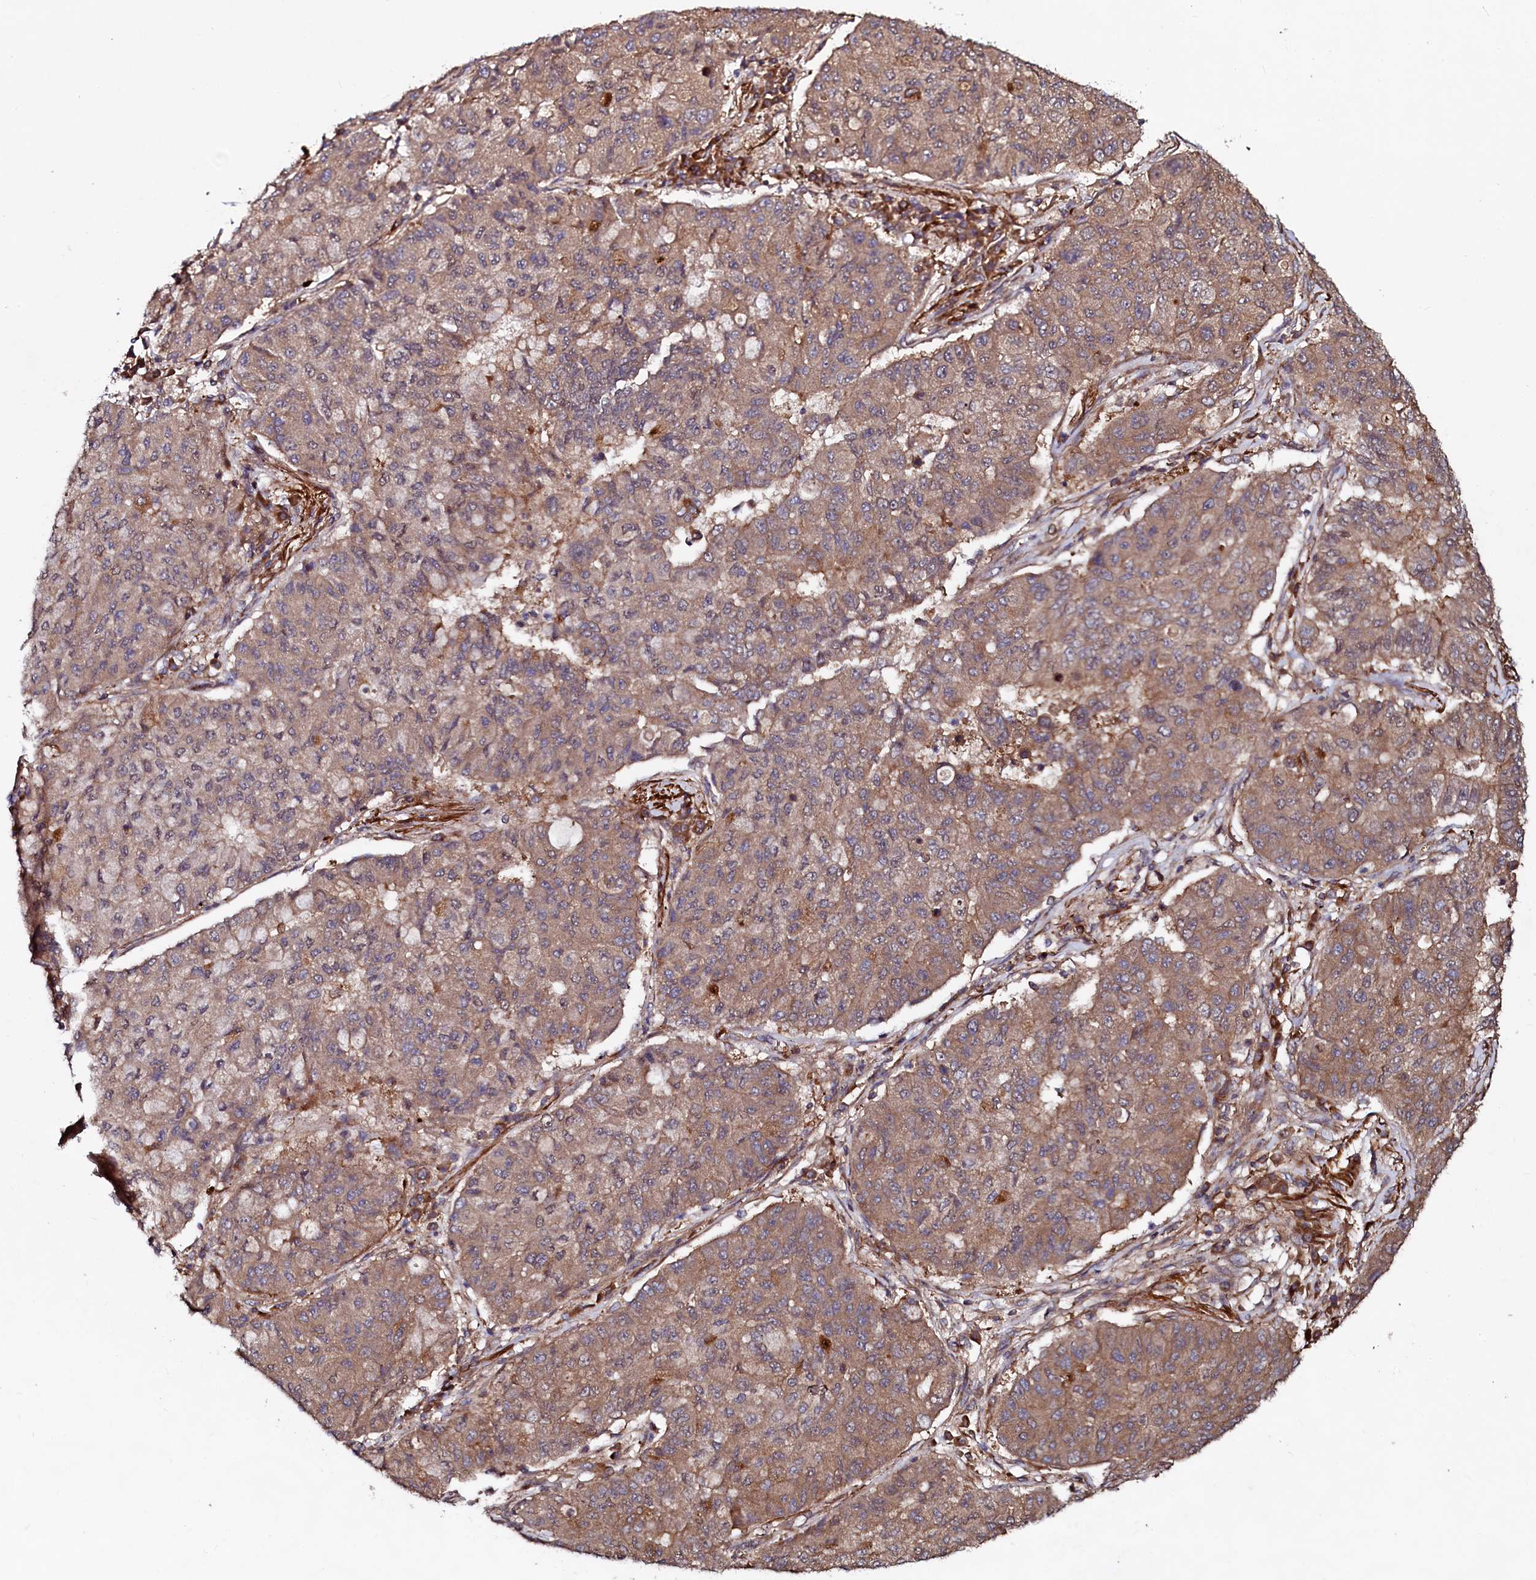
{"staining": {"intensity": "moderate", "quantity": ">75%", "location": "cytoplasmic/membranous"}, "tissue": "lung cancer", "cell_type": "Tumor cells", "image_type": "cancer", "snomed": [{"axis": "morphology", "description": "Squamous cell carcinoma, NOS"}, {"axis": "topography", "description": "Lung"}], "caption": "High-magnification brightfield microscopy of lung cancer stained with DAB (brown) and counterstained with hematoxylin (blue). tumor cells exhibit moderate cytoplasmic/membranous expression is appreciated in about>75% of cells. Ihc stains the protein of interest in brown and the nuclei are stained blue.", "gene": "USPL1", "patient": {"sex": "male", "age": 74}}